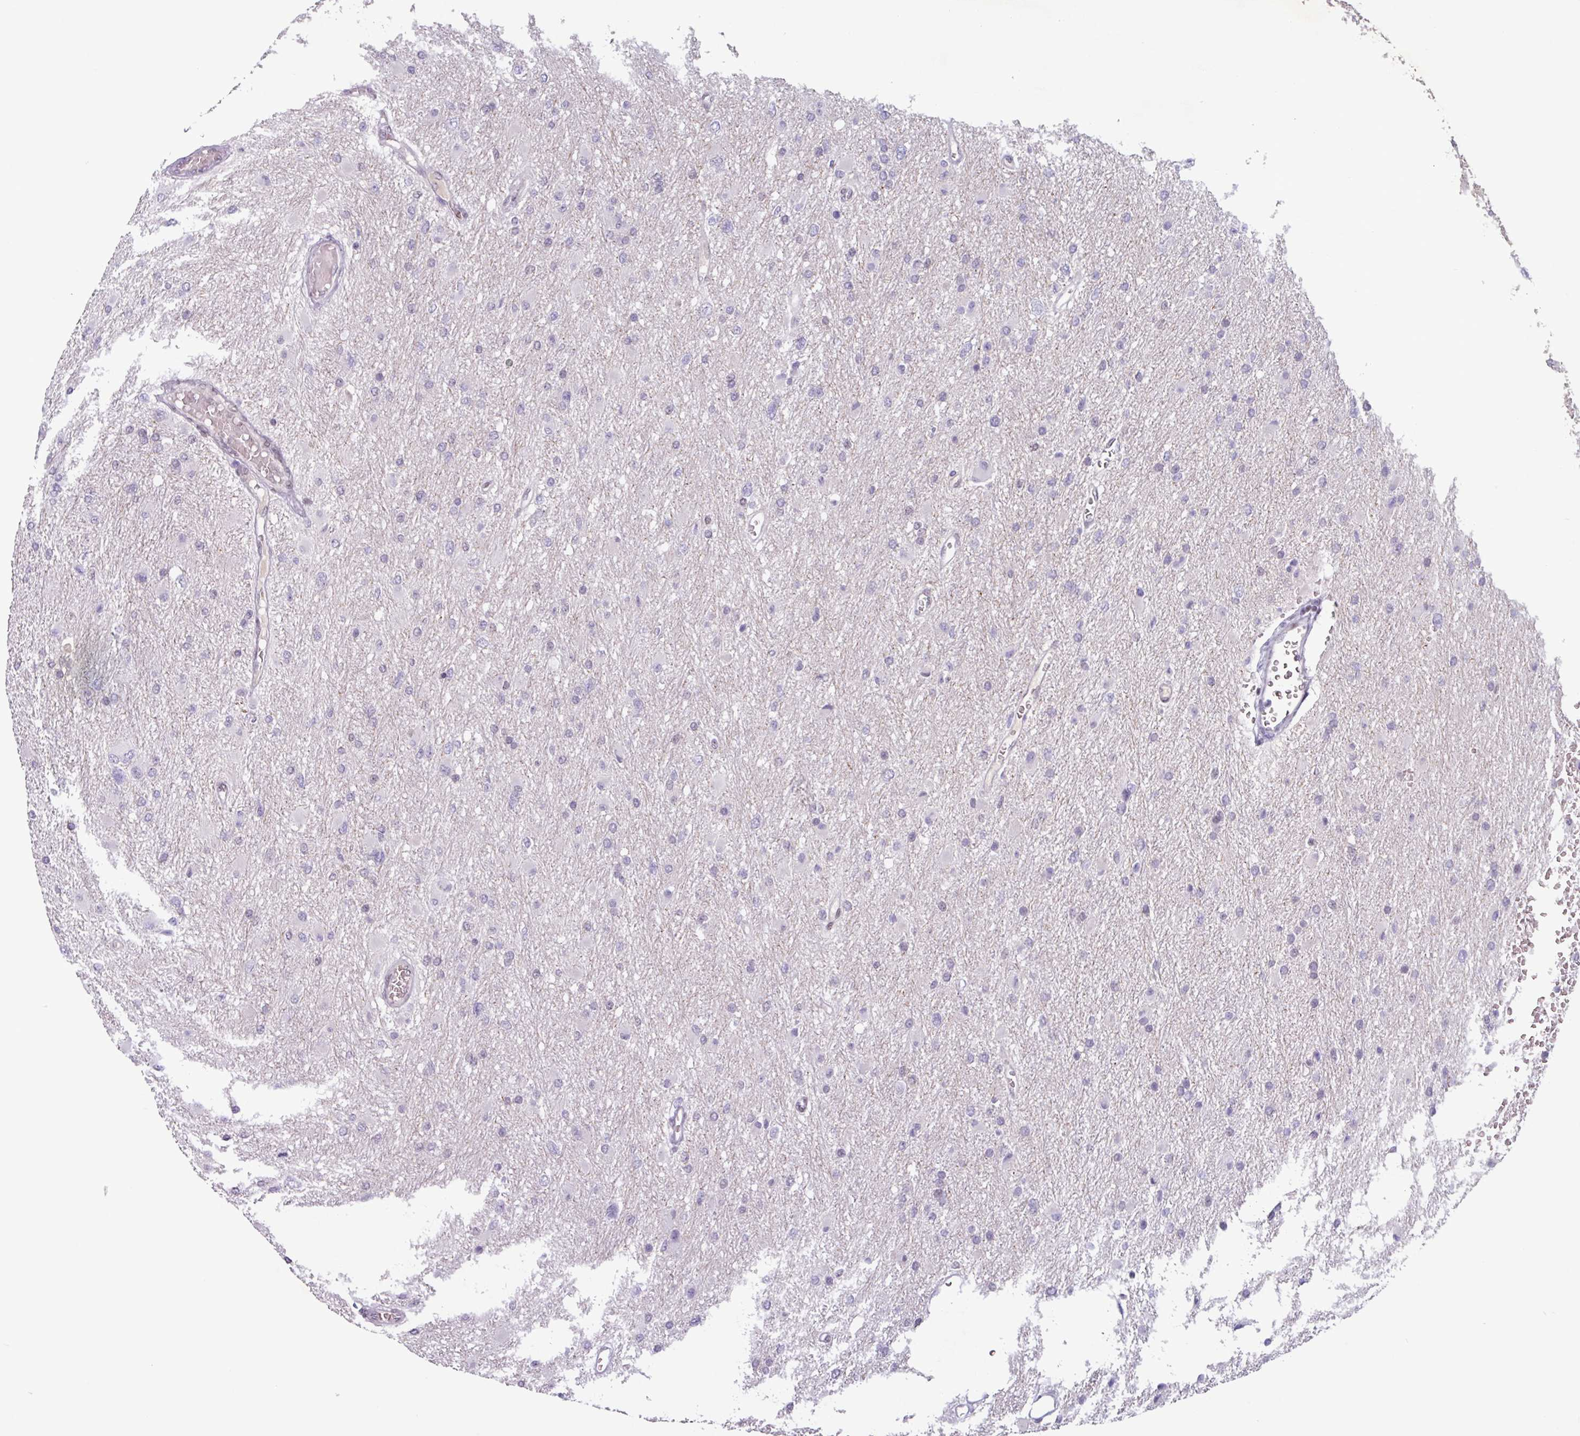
{"staining": {"intensity": "negative", "quantity": "none", "location": "none"}, "tissue": "glioma", "cell_type": "Tumor cells", "image_type": "cancer", "snomed": [{"axis": "morphology", "description": "Glioma, malignant, High grade"}, {"axis": "topography", "description": "Cerebral cortex"}], "caption": "Immunohistochemistry image of human malignant glioma (high-grade) stained for a protein (brown), which demonstrates no expression in tumor cells.", "gene": "ZNF575", "patient": {"sex": "female", "age": 36}}